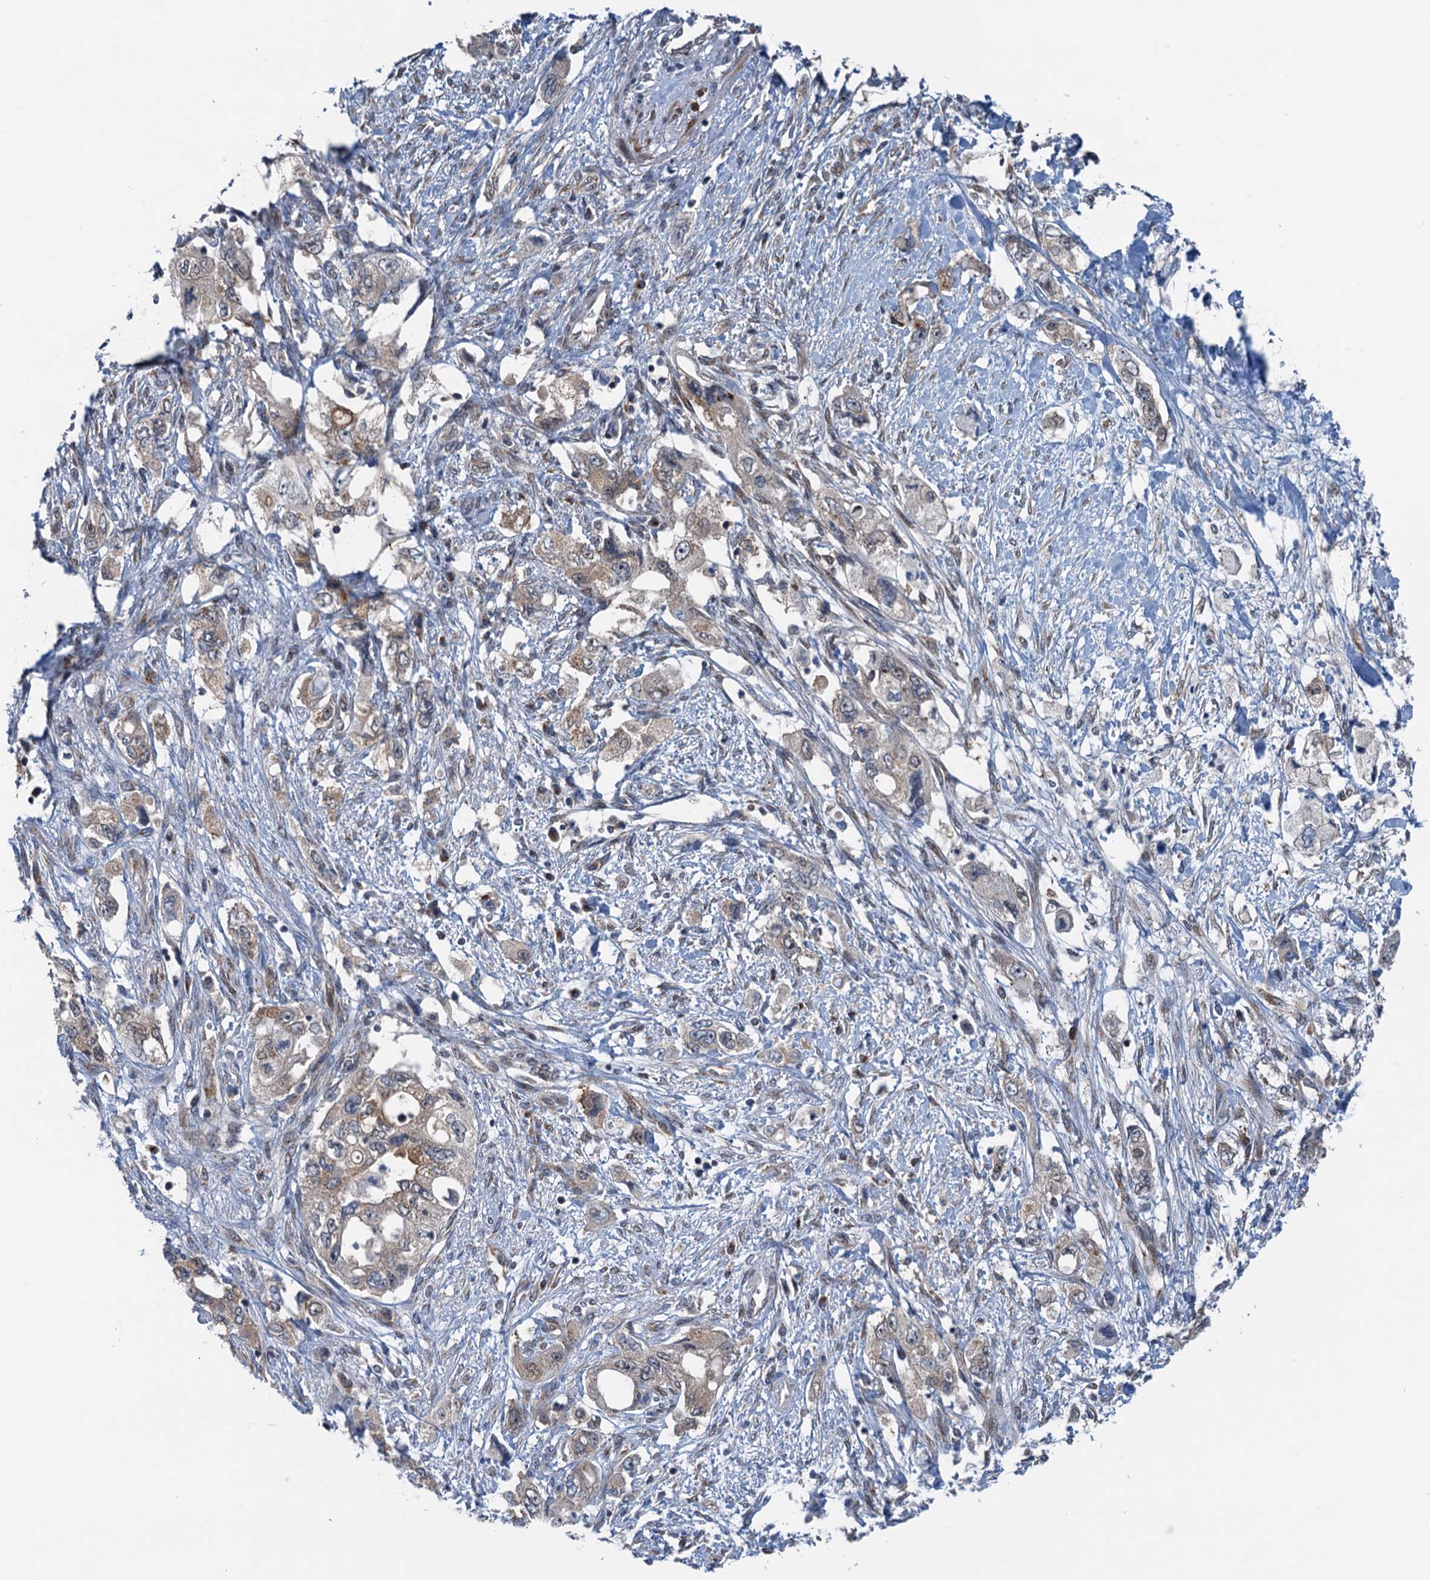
{"staining": {"intensity": "weak", "quantity": ">75%", "location": "cytoplasmic/membranous,nuclear"}, "tissue": "pancreatic cancer", "cell_type": "Tumor cells", "image_type": "cancer", "snomed": [{"axis": "morphology", "description": "Adenocarcinoma, NOS"}, {"axis": "topography", "description": "Pancreas"}], "caption": "The histopathology image shows a brown stain indicating the presence of a protein in the cytoplasmic/membranous and nuclear of tumor cells in pancreatic cancer.", "gene": "DYNC2I2", "patient": {"sex": "female", "age": 73}}